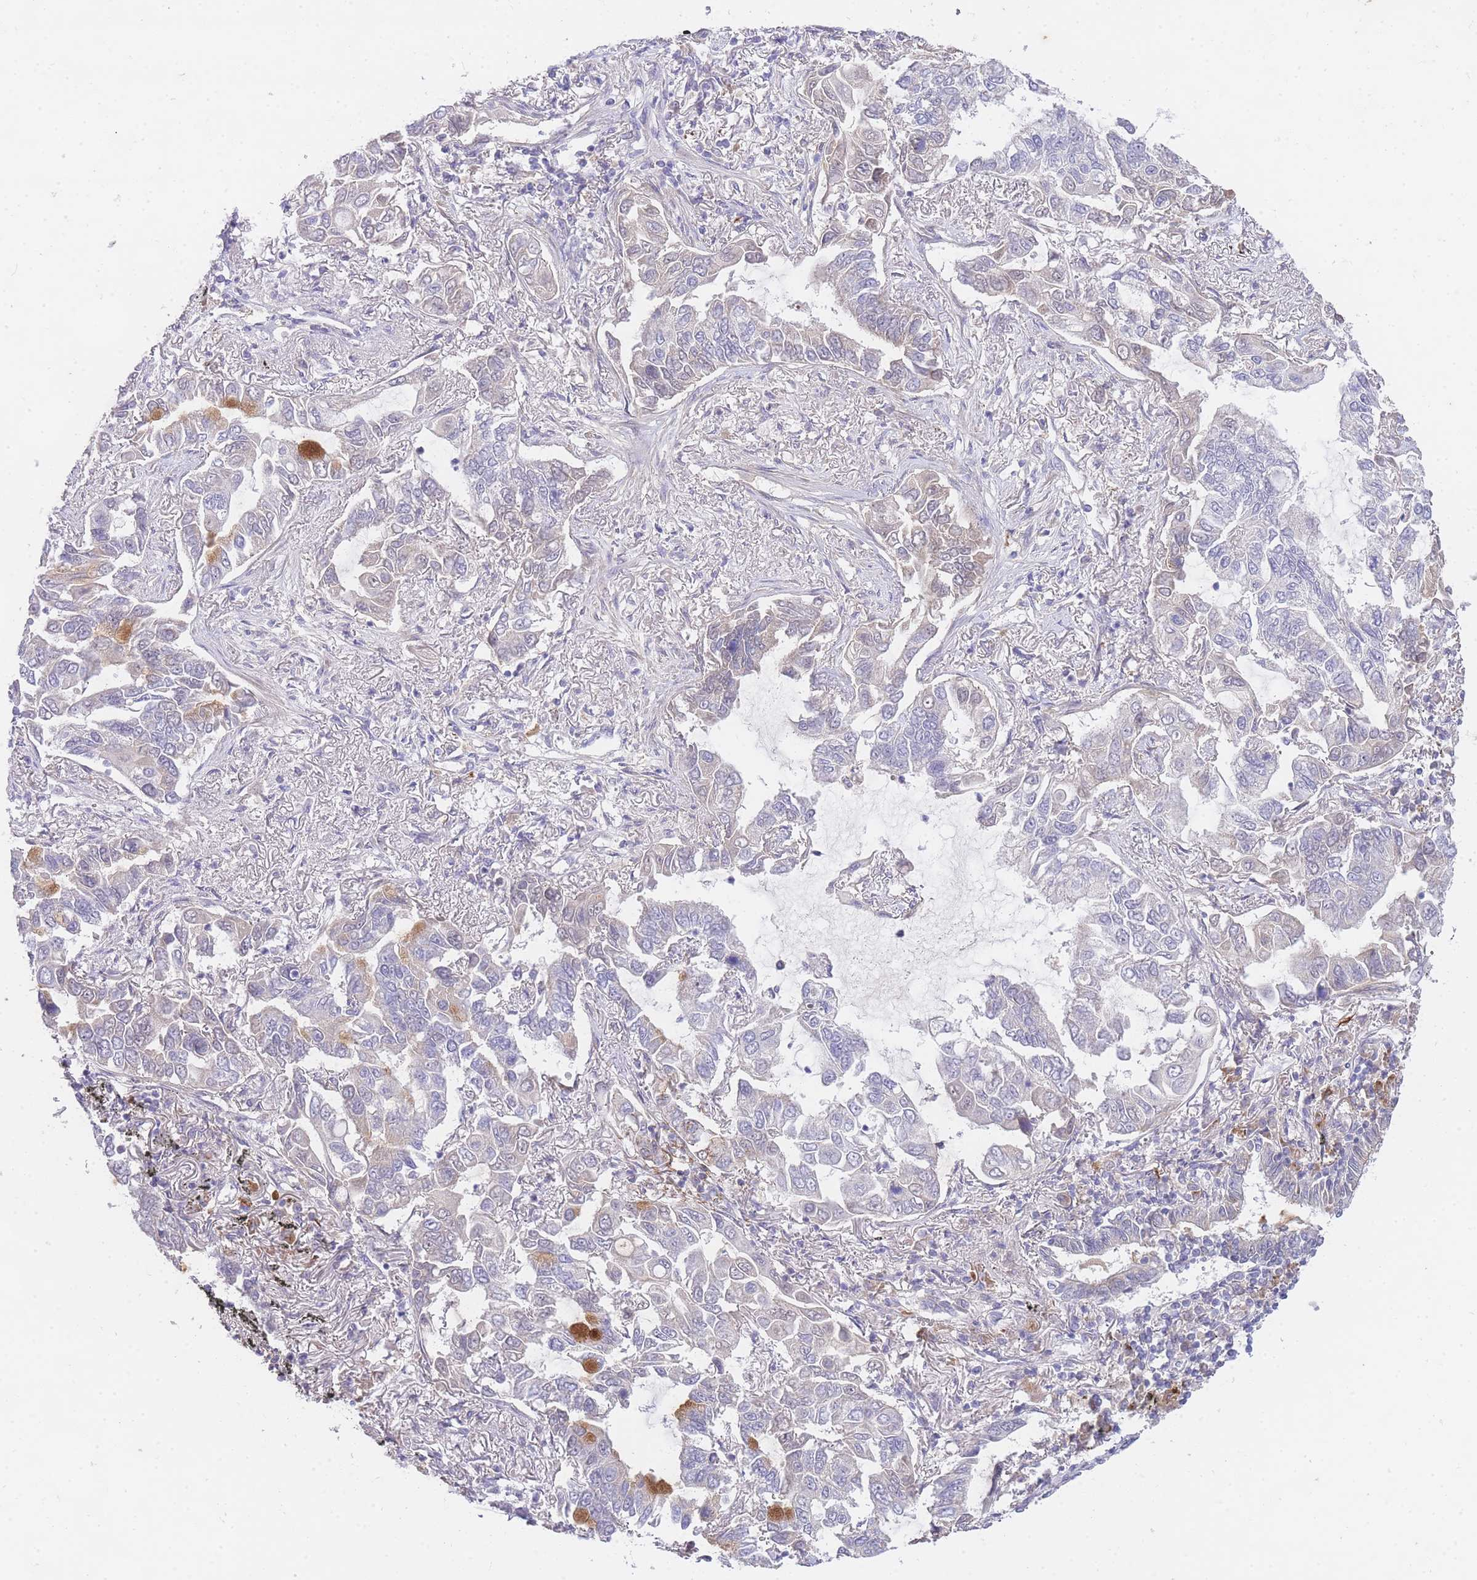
{"staining": {"intensity": "negative", "quantity": "none", "location": "none"}, "tissue": "lung cancer", "cell_type": "Tumor cells", "image_type": "cancer", "snomed": [{"axis": "morphology", "description": "Adenocarcinoma, NOS"}, {"axis": "topography", "description": "Lung"}], "caption": "Immunohistochemistry micrograph of neoplastic tissue: human lung cancer (adenocarcinoma) stained with DAB (3,3'-diaminobenzidine) displays no significant protein positivity in tumor cells. The staining was performed using DAB to visualize the protein expression in brown, while the nuclei were stained in blue with hematoxylin (Magnification: 20x).", "gene": "SLC25A33", "patient": {"sex": "male", "age": 64}}